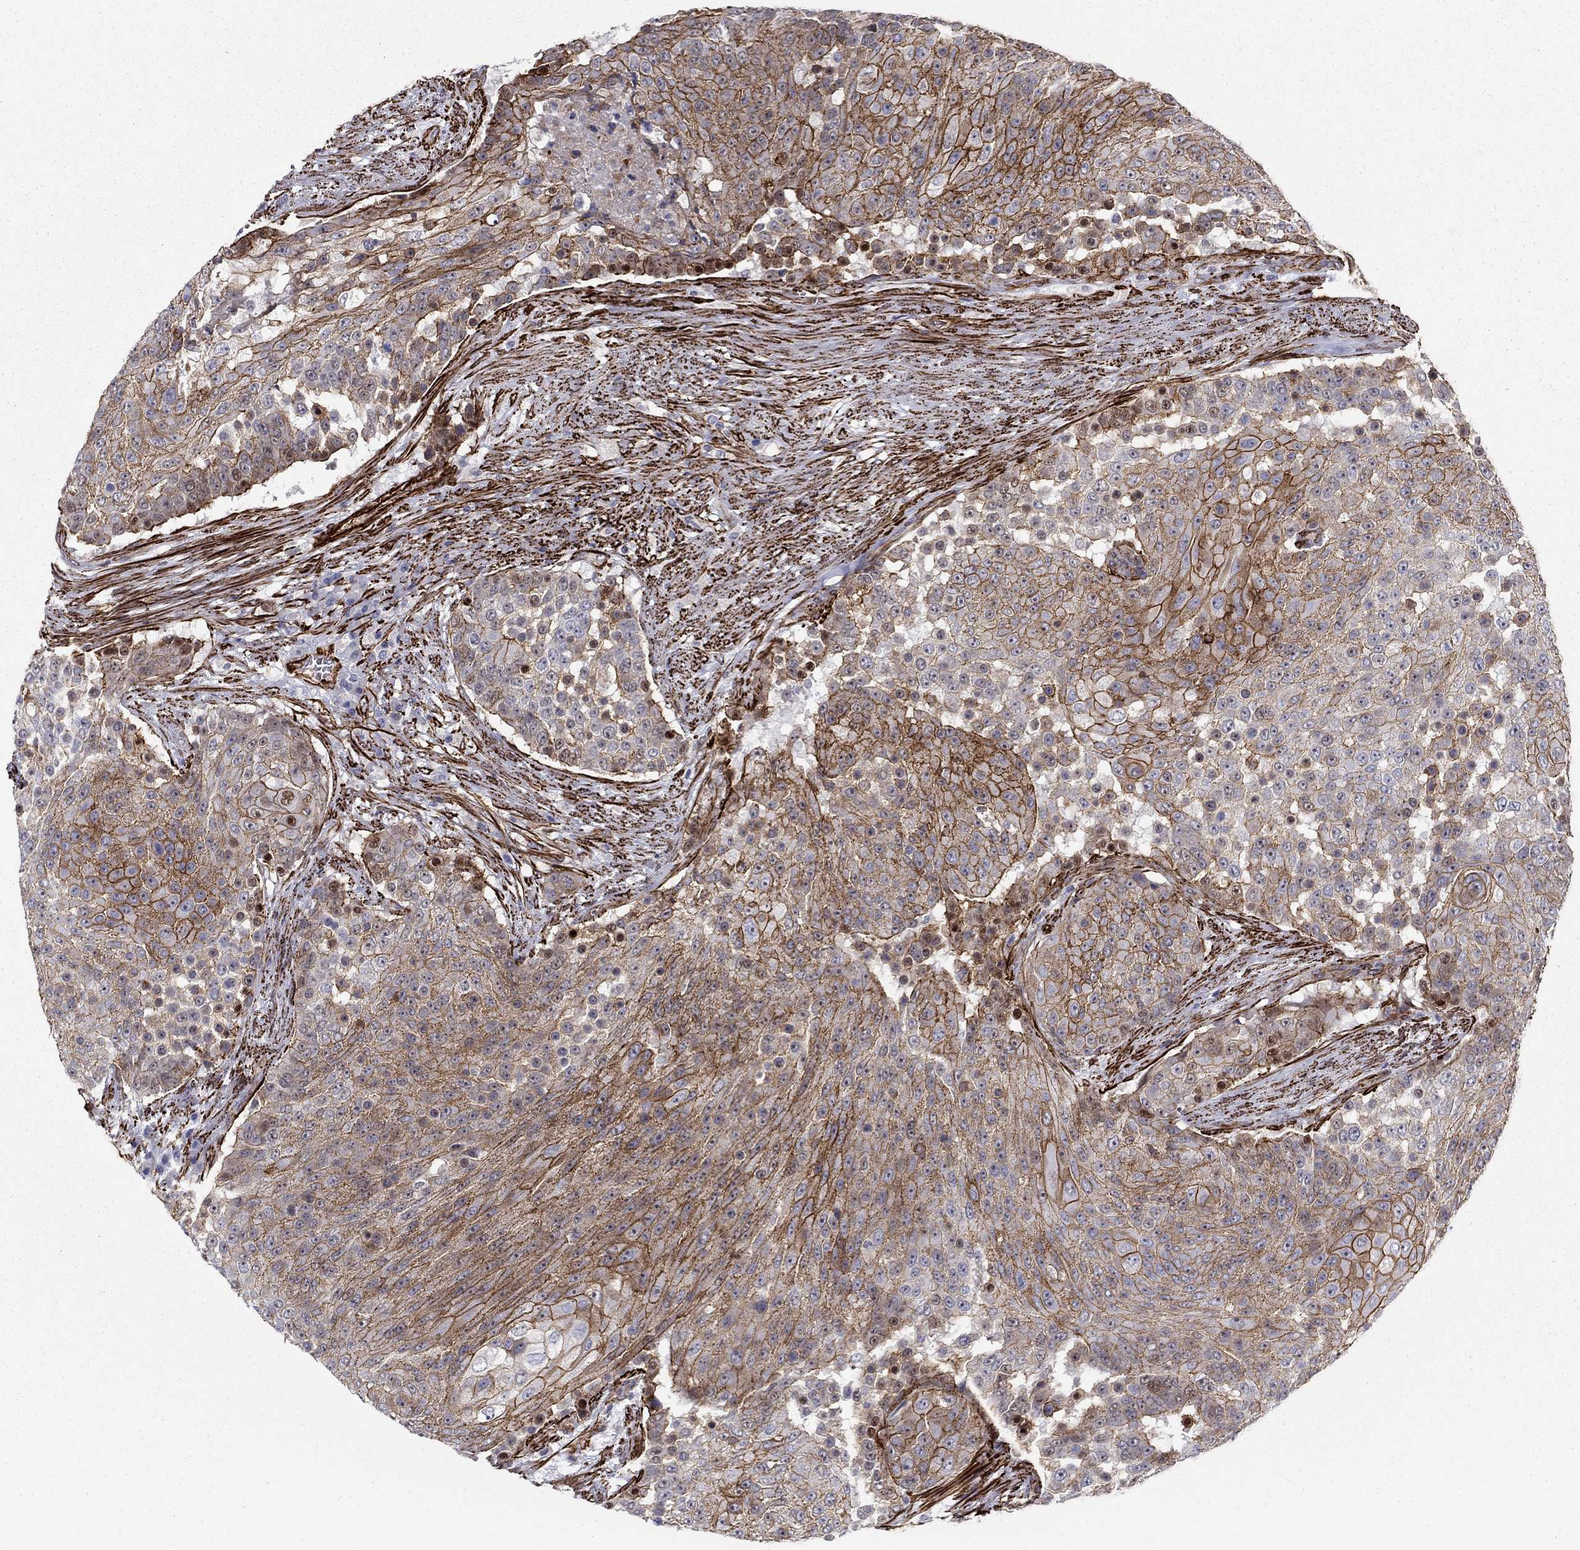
{"staining": {"intensity": "strong", "quantity": "<25%", "location": "cytoplasmic/membranous"}, "tissue": "urothelial cancer", "cell_type": "Tumor cells", "image_type": "cancer", "snomed": [{"axis": "morphology", "description": "Urothelial carcinoma, High grade"}, {"axis": "topography", "description": "Urinary bladder"}], "caption": "Immunohistochemical staining of high-grade urothelial carcinoma demonstrates medium levels of strong cytoplasmic/membranous positivity in about <25% of tumor cells.", "gene": "KRBA1", "patient": {"sex": "female", "age": 63}}